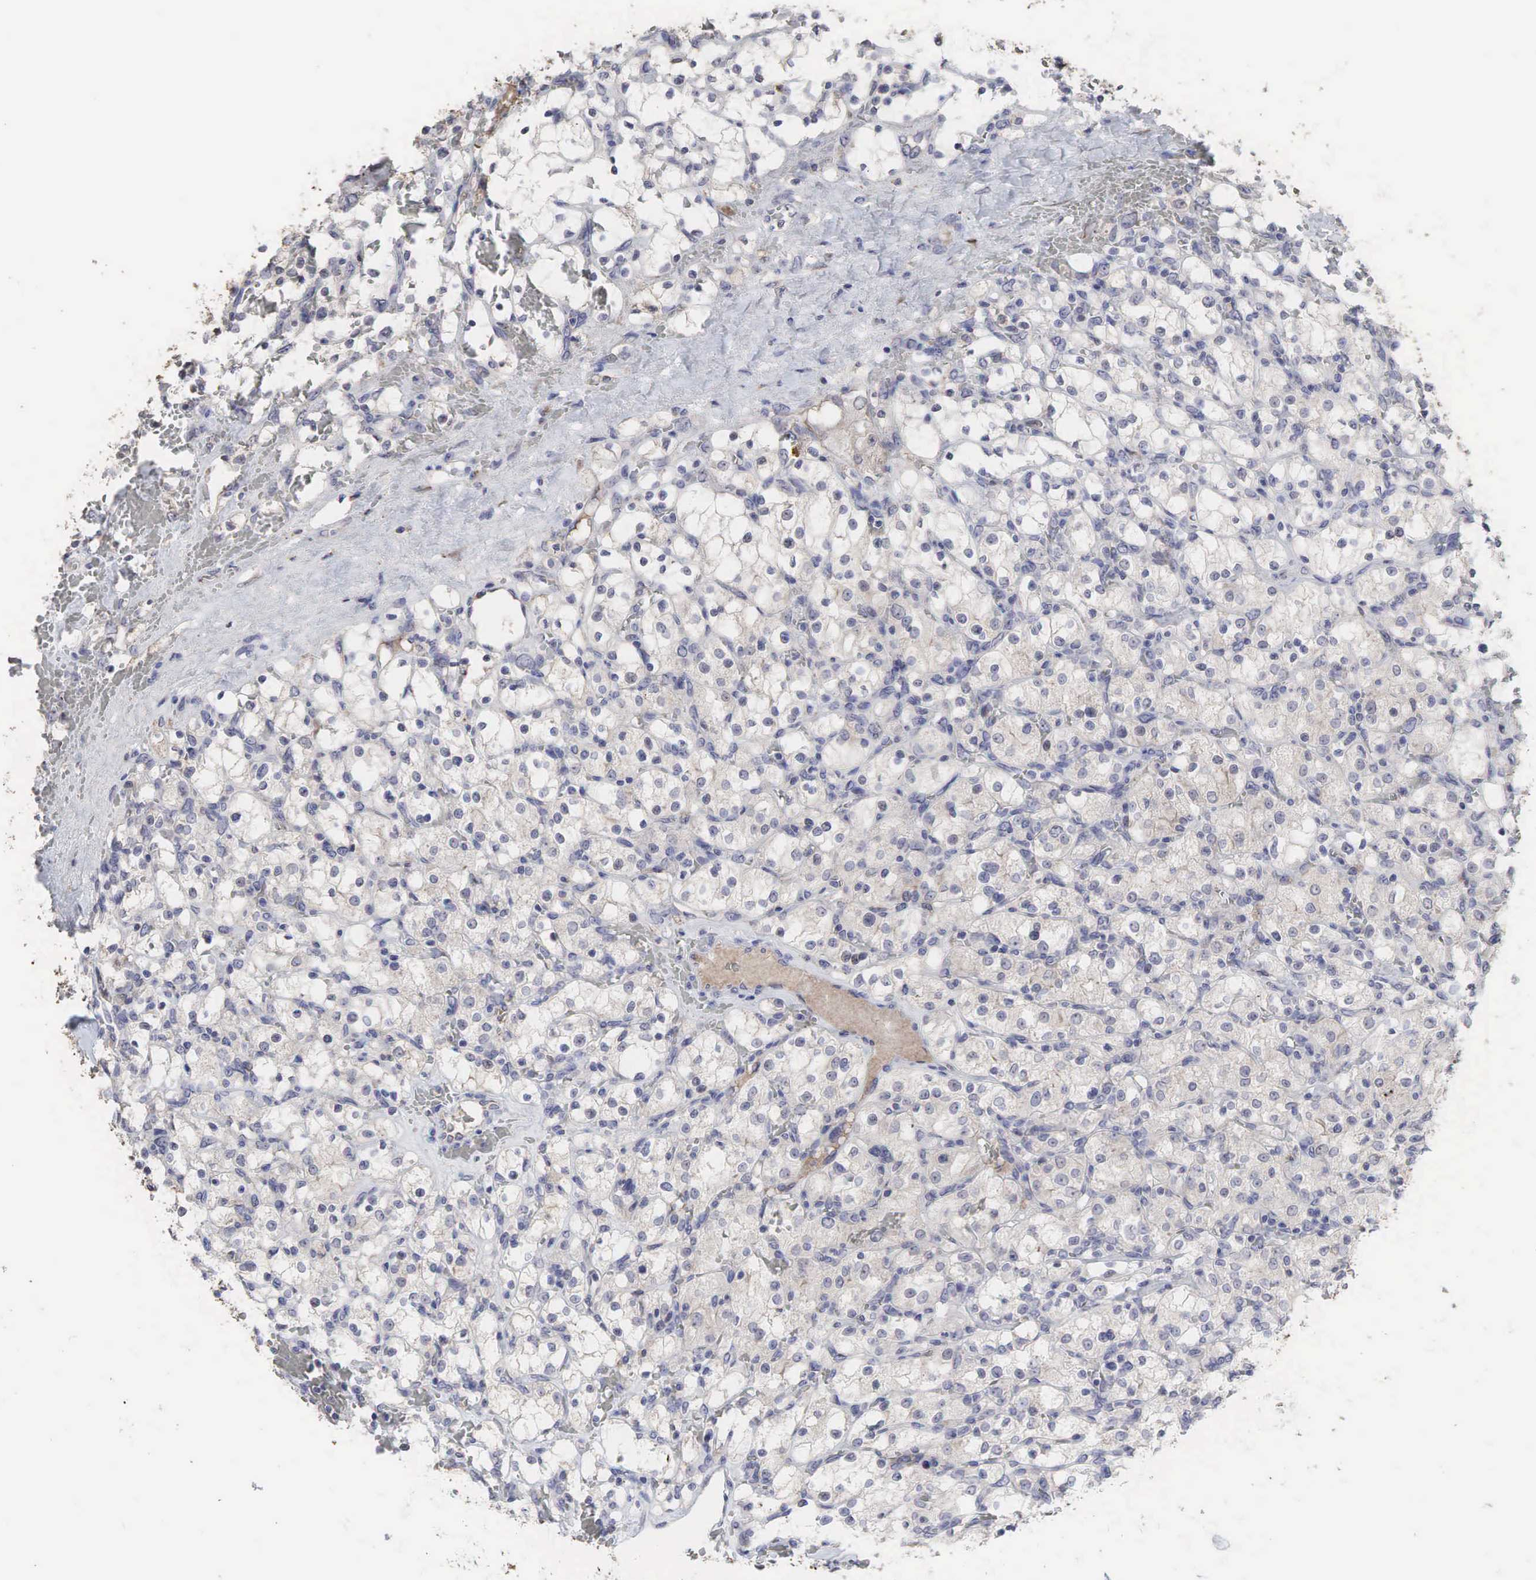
{"staining": {"intensity": "negative", "quantity": "none", "location": "none"}, "tissue": "renal cancer", "cell_type": "Tumor cells", "image_type": "cancer", "snomed": [{"axis": "morphology", "description": "Adenocarcinoma, NOS"}, {"axis": "topography", "description": "Kidney"}], "caption": "This image is of renal adenocarcinoma stained with IHC to label a protein in brown with the nuclei are counter-stained blue. There is no expression in tumor cells.", "gene": "DKC1", "patient": {"sex": "female", "age": 83}}